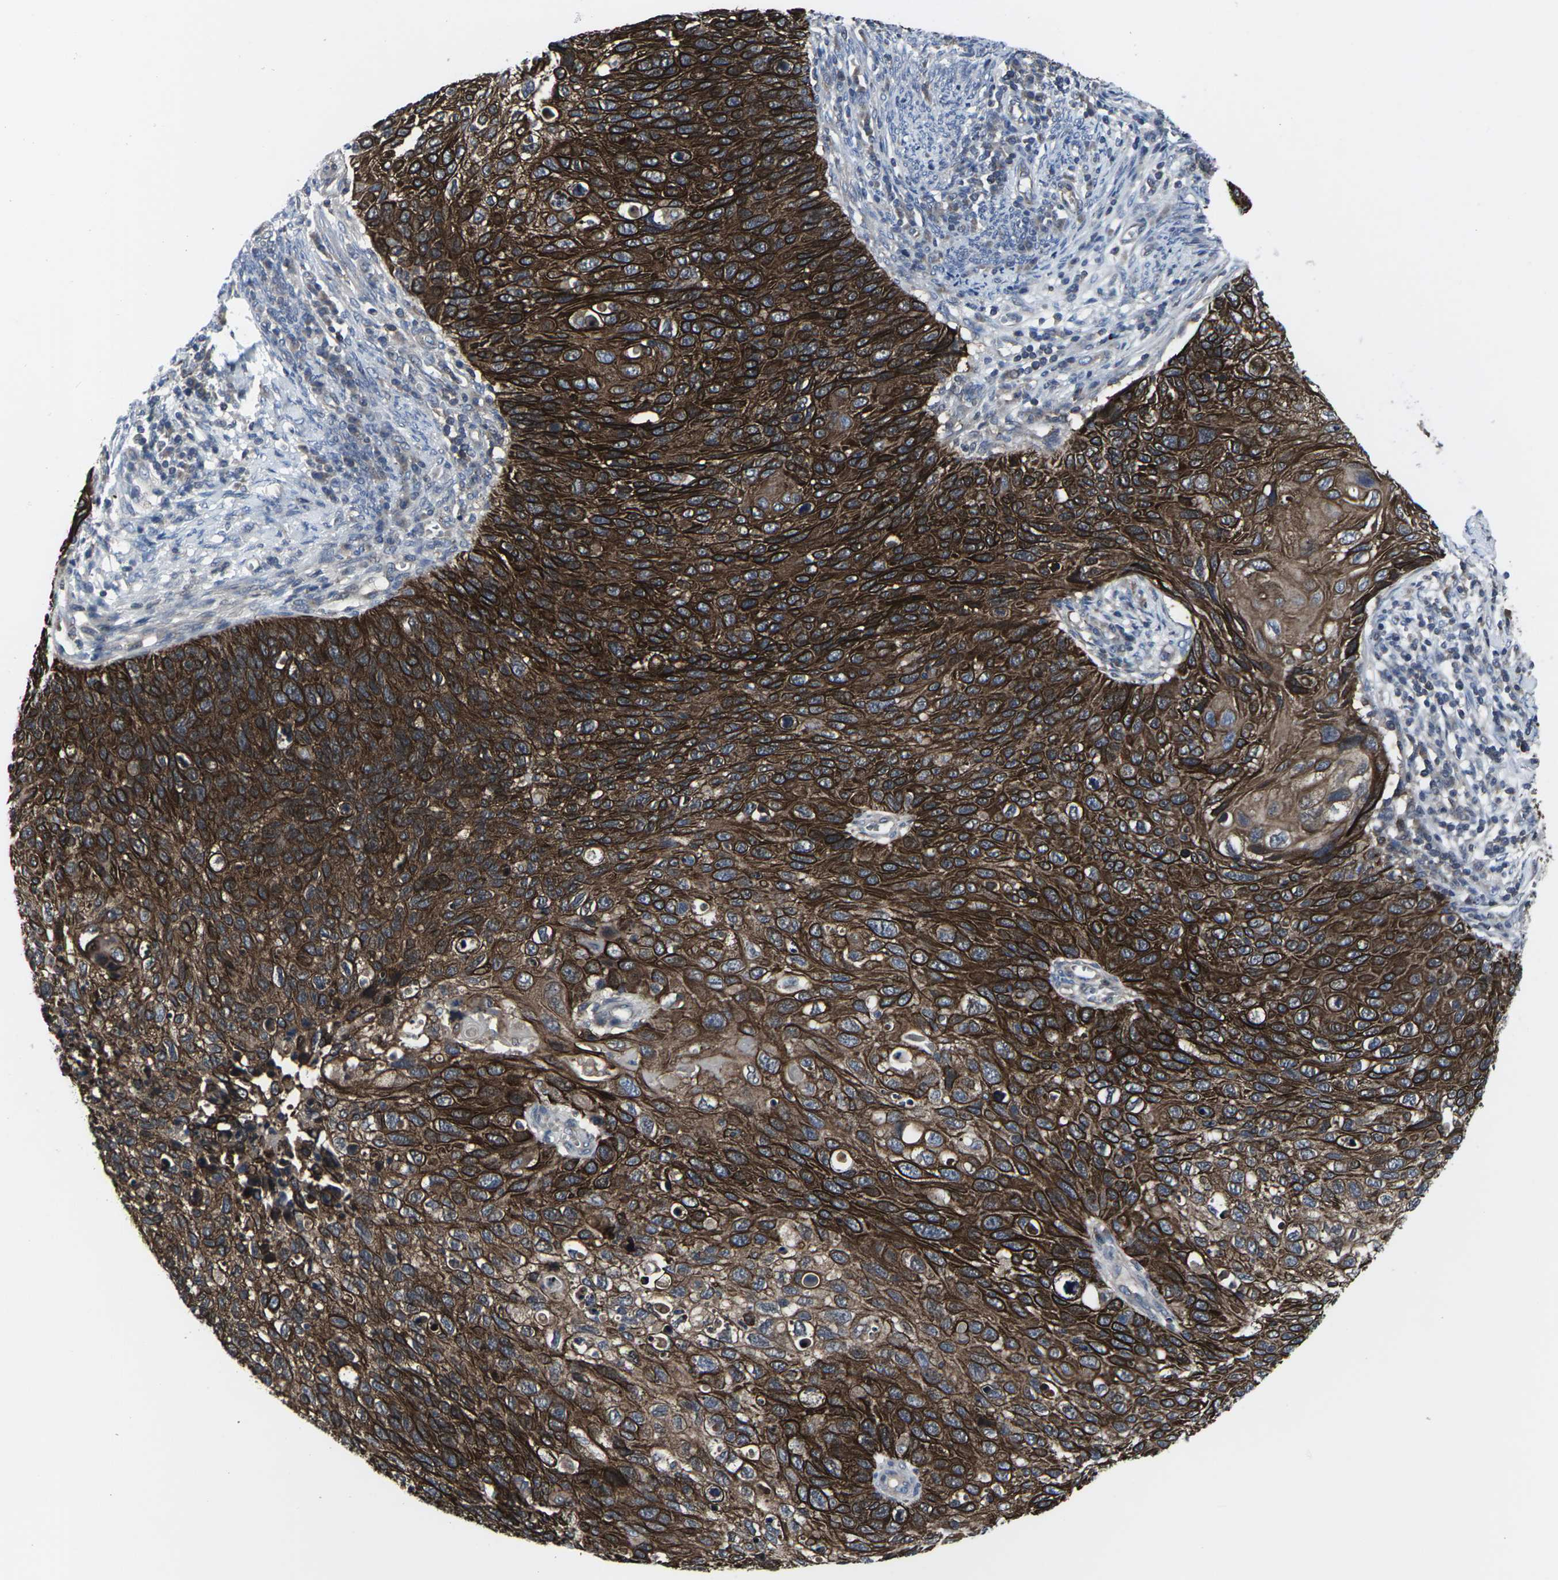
{"staining": {"intensity": "strong", "quantity": ">75%", "location": "cytoplasmic/membranous"}, "tissue": "cervical cancer", "cell_type": "Tumor cells", "image_type": "cancer", "snomed": [{"axis": "morphology", "description": "Squamous cell carcinoma, NOS"}, {"axis": "topography", "description": "Cervix"}], "caption": "Cervical squamous cell carcinoma stained with a brown dye exhibits strong cytoplasmic/membranous positive positivity in about >75% of tumor cells.", "gene": "HPRT1", "patient": {"sex": "female", "age": 70}}